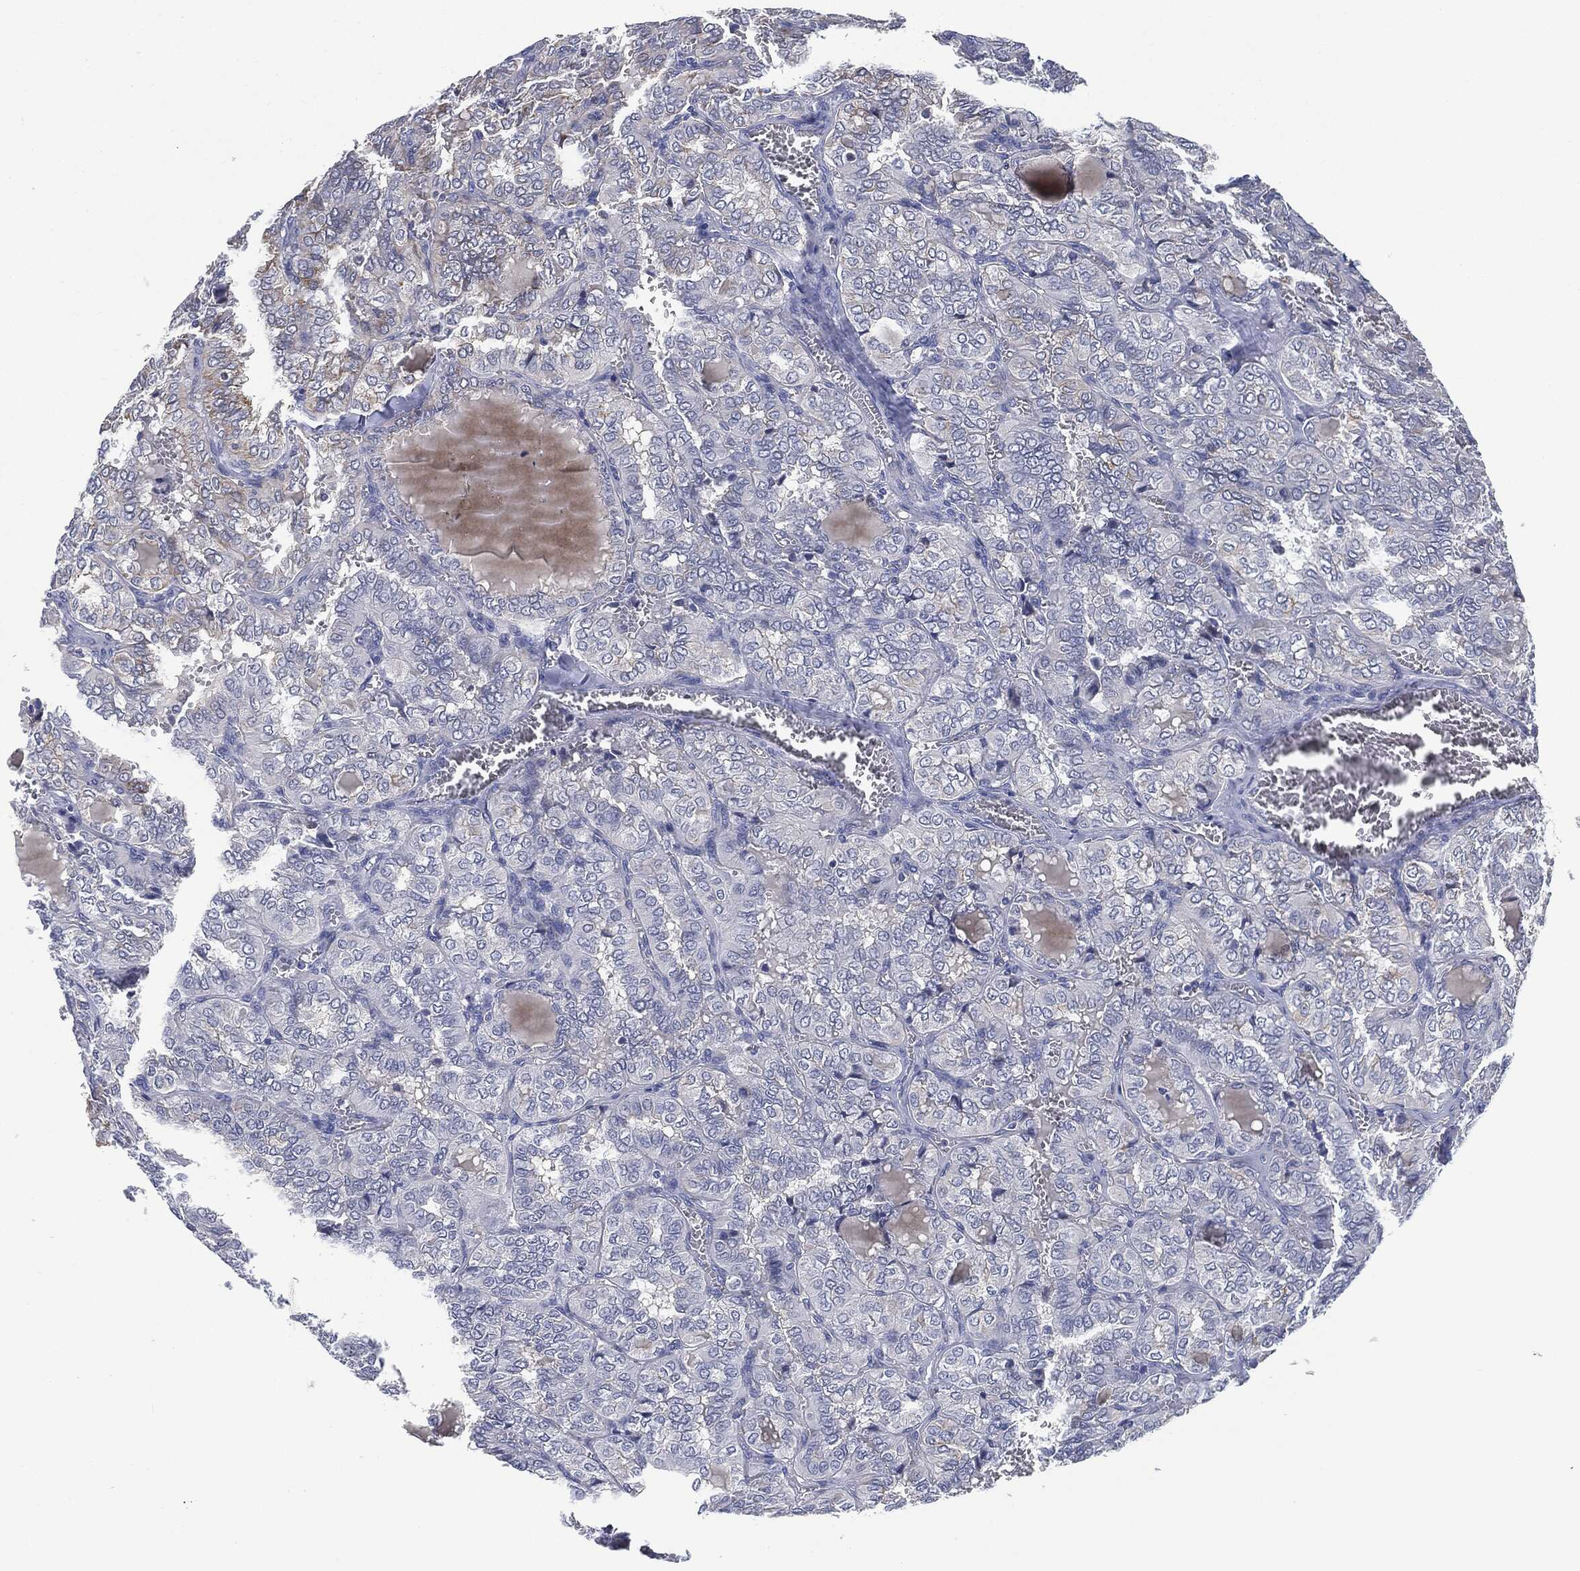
{"staining": {"intensity": "negative", "quantity": "none", "location": "none"}, "tissue": "thyroid cancer", "cell_type": "Tumor cells", "image_type": "cancer", "snomed": [{"axis": "morphology", "description": "Papillary adenocarcinoma, NOS"}, {"axis": "topography", "description": "Thyroid gland"}], "caption": "Thyroid papillary adenocarcinoma was stained to show a protein in brown. There is no significant positivity in tumor cells.", "gene": "SHROOM2", "patient": {"sex": "female", "age": 41}}